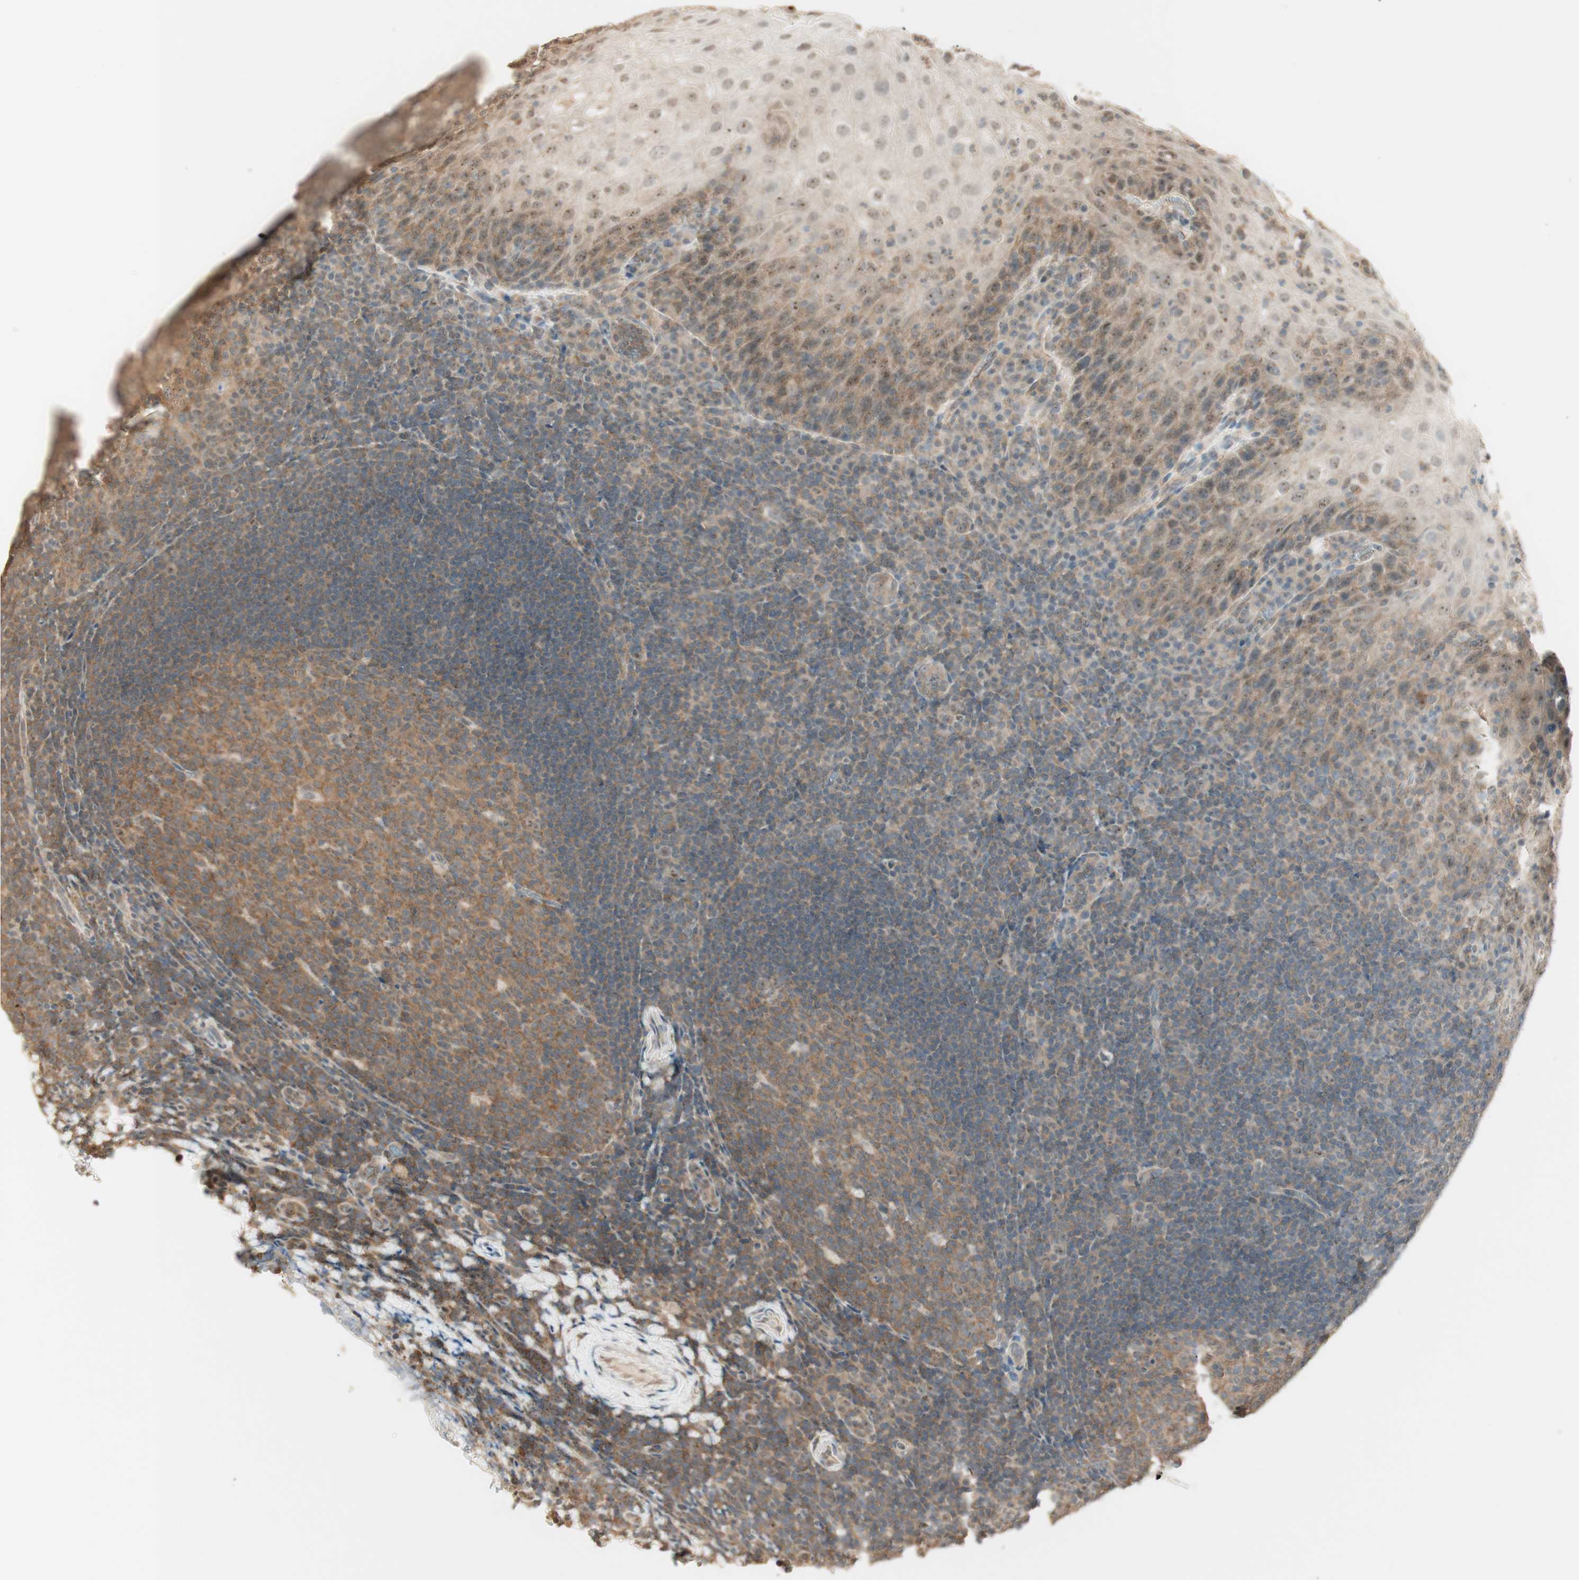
{"staining": {"intensity": "moderate", "quantity": ">75%", "location": "cytoplasmic/membranous"}, "tissue": "tonsil", "cell_type": "Germinal center cells", "image_type": "normal", "snomed": [{"axis": "morphology", "description": "Normal tissue, NOS"}, {"axis": "topography", "description": "Tonsil"}], "caption": "Immunohistochemical staining of unremarkable human tonsil shows medium levels of moderate cytoplasmic/membranous staining in about >75% of germinal center cells.", "gene": "SPINT2", "patient": {"sex": "male", "age": 37}}